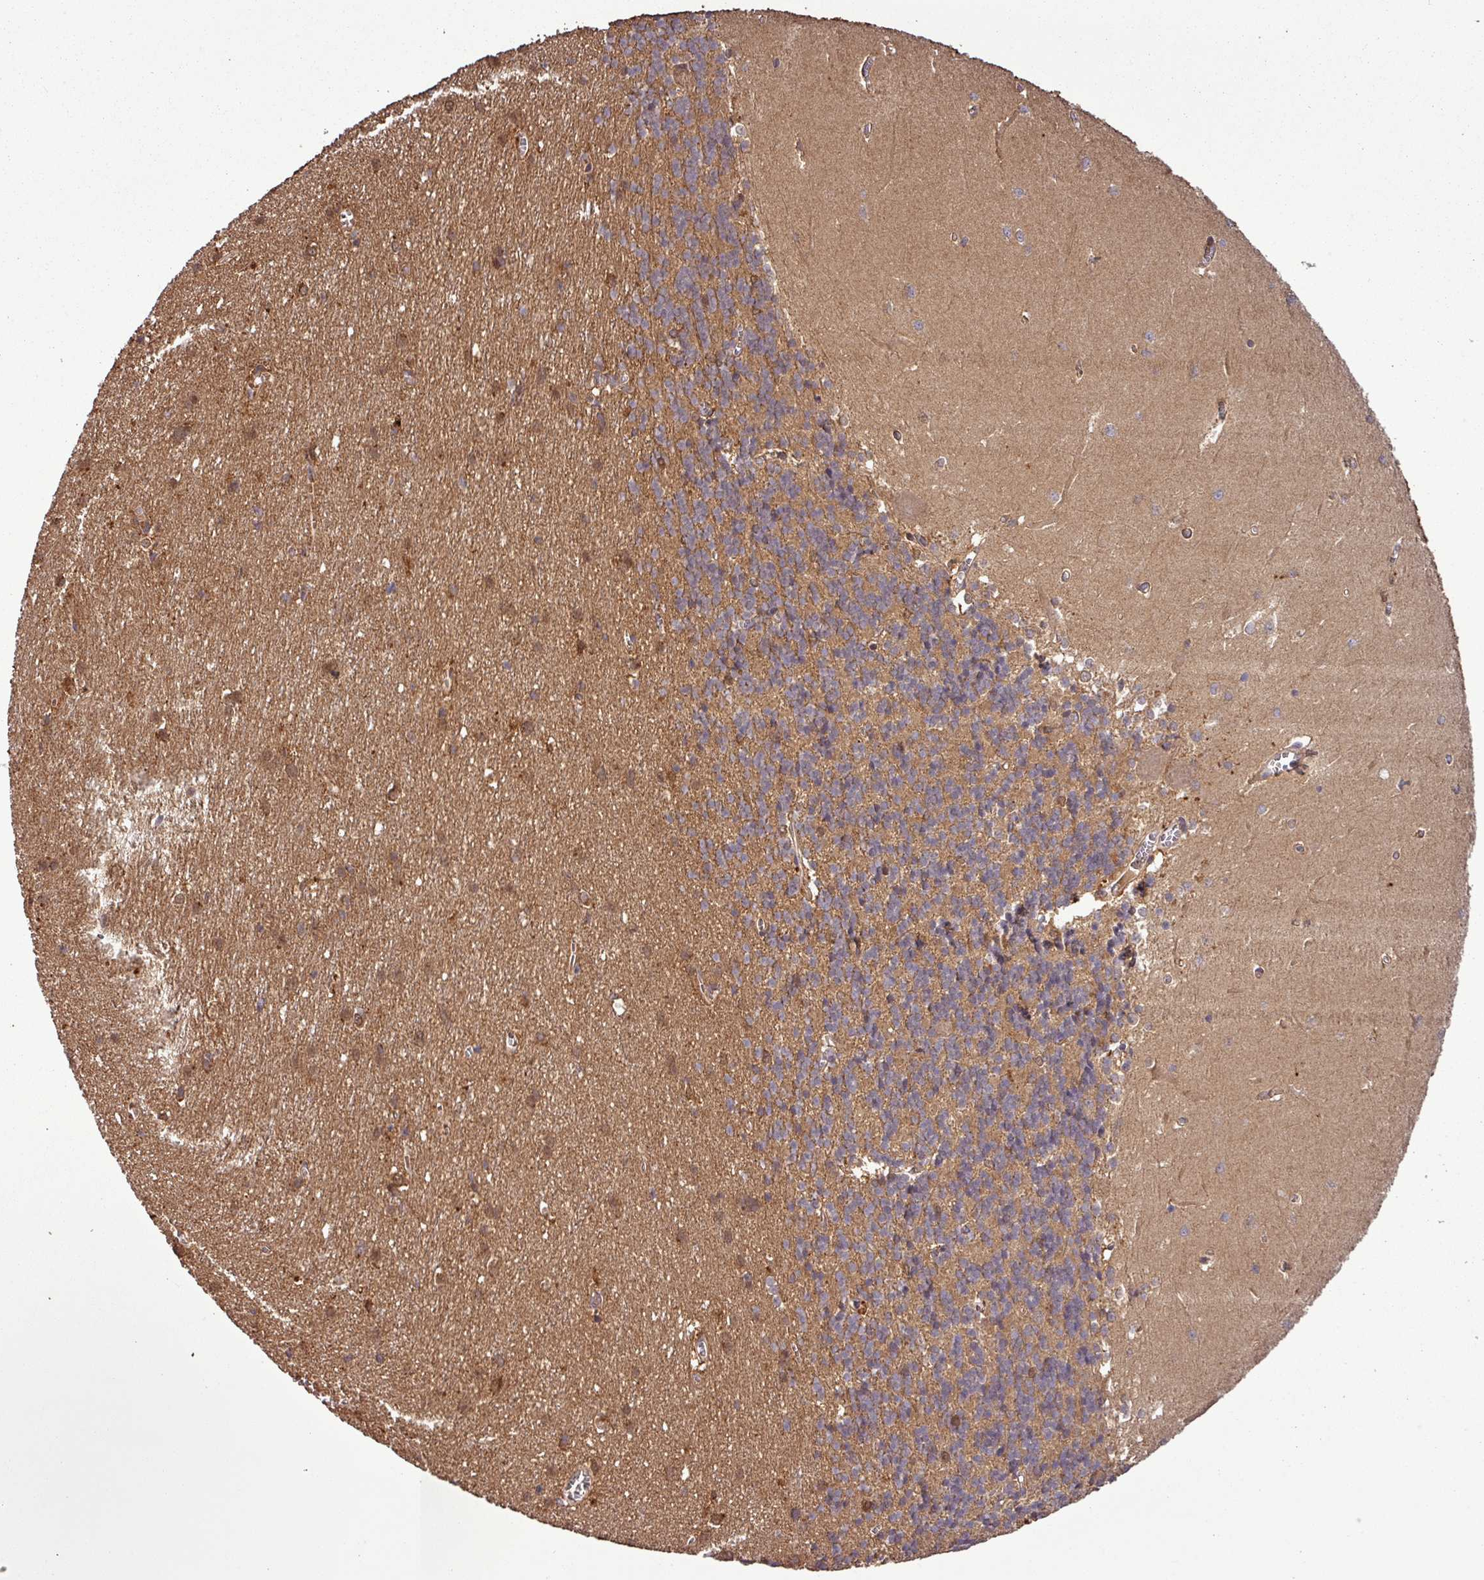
{"staining": {"intensity": "strong", "quantity": "25%-75%", "location": "cytoplasmic/membranous"}, "tissue": "cerebellum", "cell_type": "Cells in granular layer", "image_type": "normal", "snomed": [{"axis": "morphology", "description": "Normal tissue, NOS"}, {"axis": "topography", "description": "Cerebellum"}], "caption": "Immunohistochemistry image of benign cerebellum: human cerebellum stained using IHC displays high levels of strong protein expression localized specifically in the cytoplasmic/membranous of cells in granular layer, appearing as a cytoplasmic/membranous brown color.", "gene": "SIRPB2", "patient": {"sex": "male", "age": 37}}